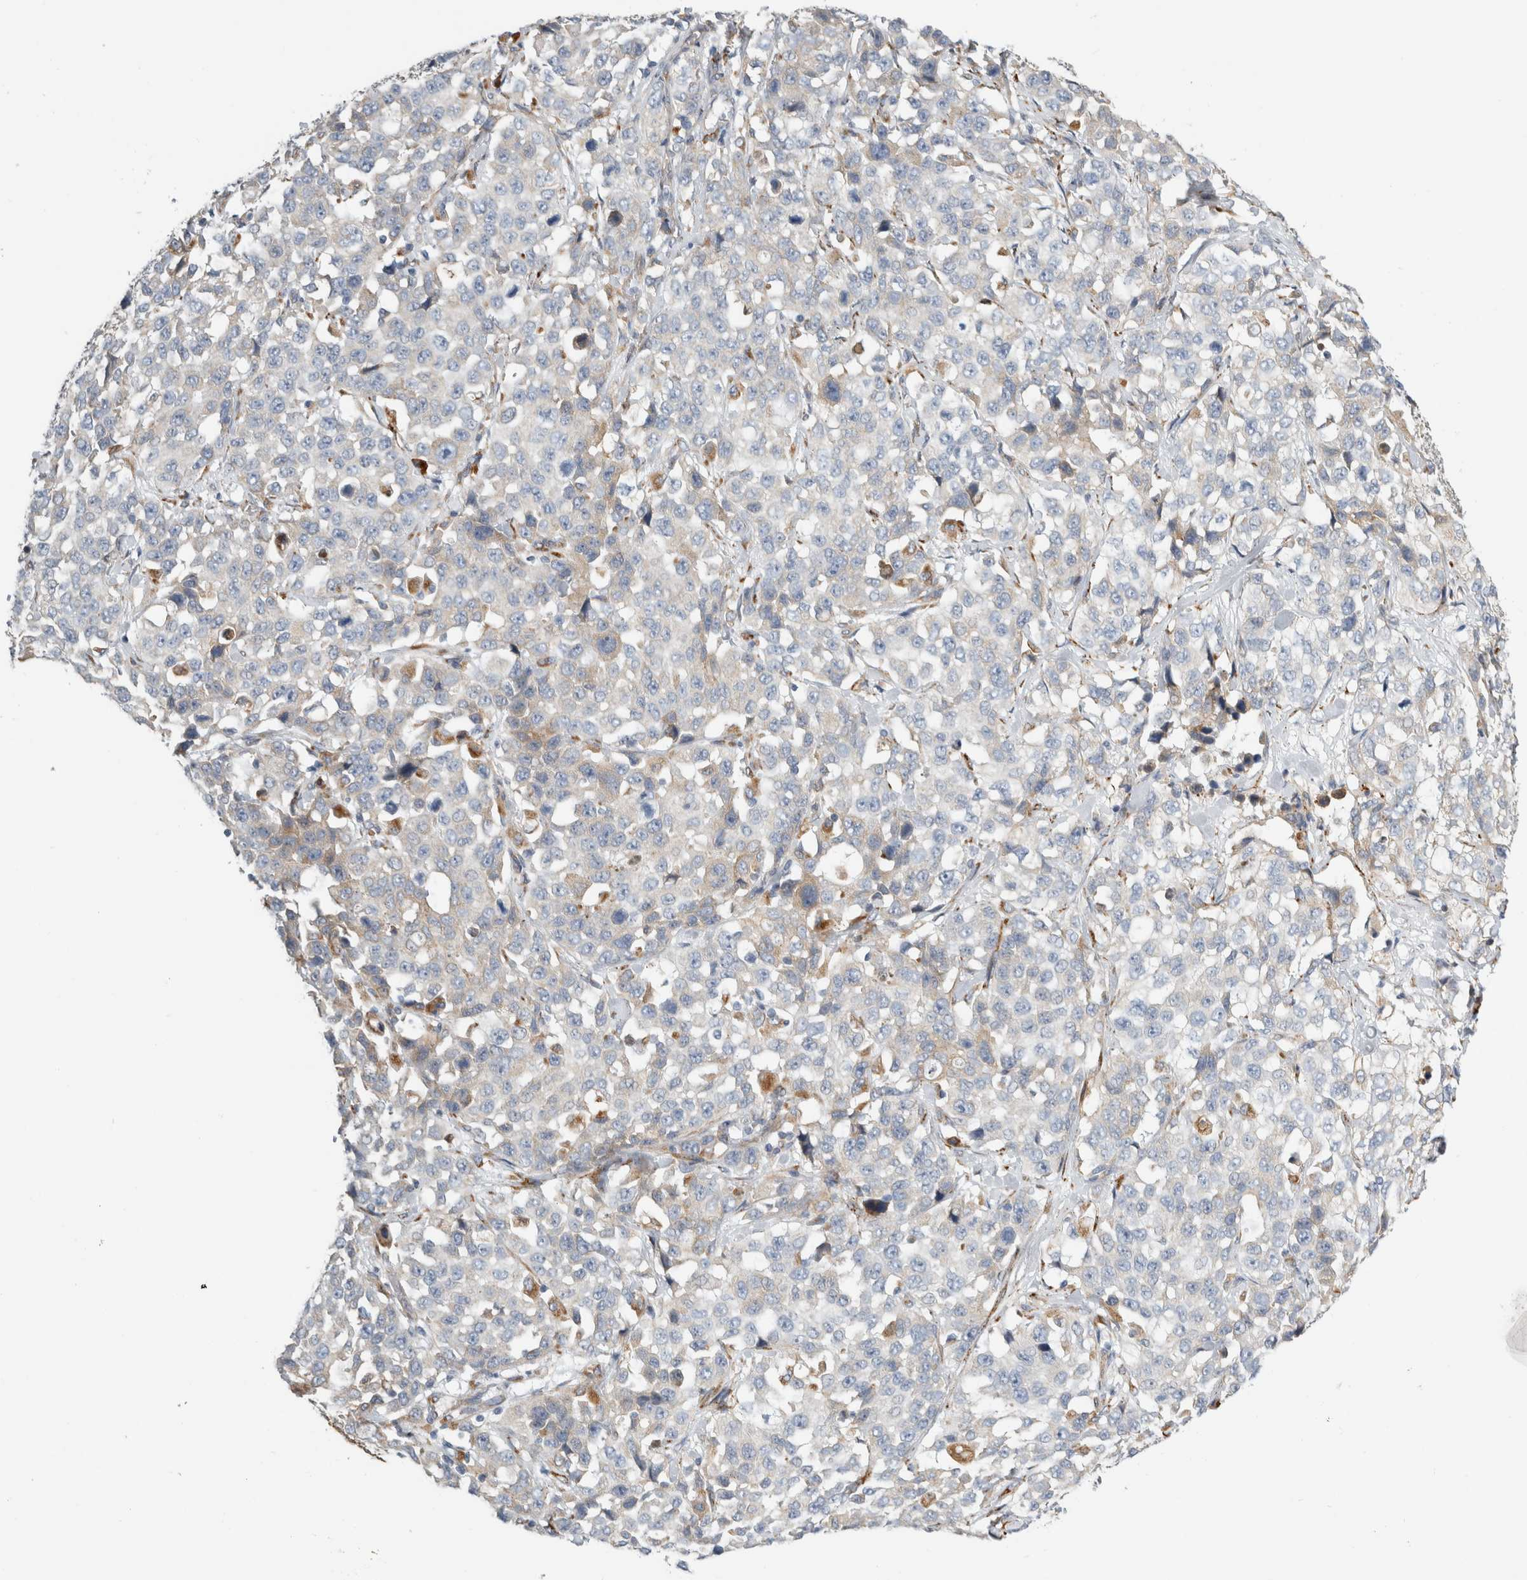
{"staining": {"intensity": "weak", "quantity": "<25%", "location": "cytoplasmic/membranous"}, "tissue": "stomach cancer", "cell_type": "Tumor cells", "image_type": "cancer", "snomed": [{"axis": "morphology", "description": "Normal tissue, NOS"}, {"axis": "morphology", "description": "Adenocarcinoma, NOS"}, {"axis": "topography", "description": "Stomach"}], "caption": "A photomicrograph of stomach cancer stained for a protein displays no brown staining in tumor cells.", "gene": "RPN2", "patient": {"sex": "male", "age": 48}}